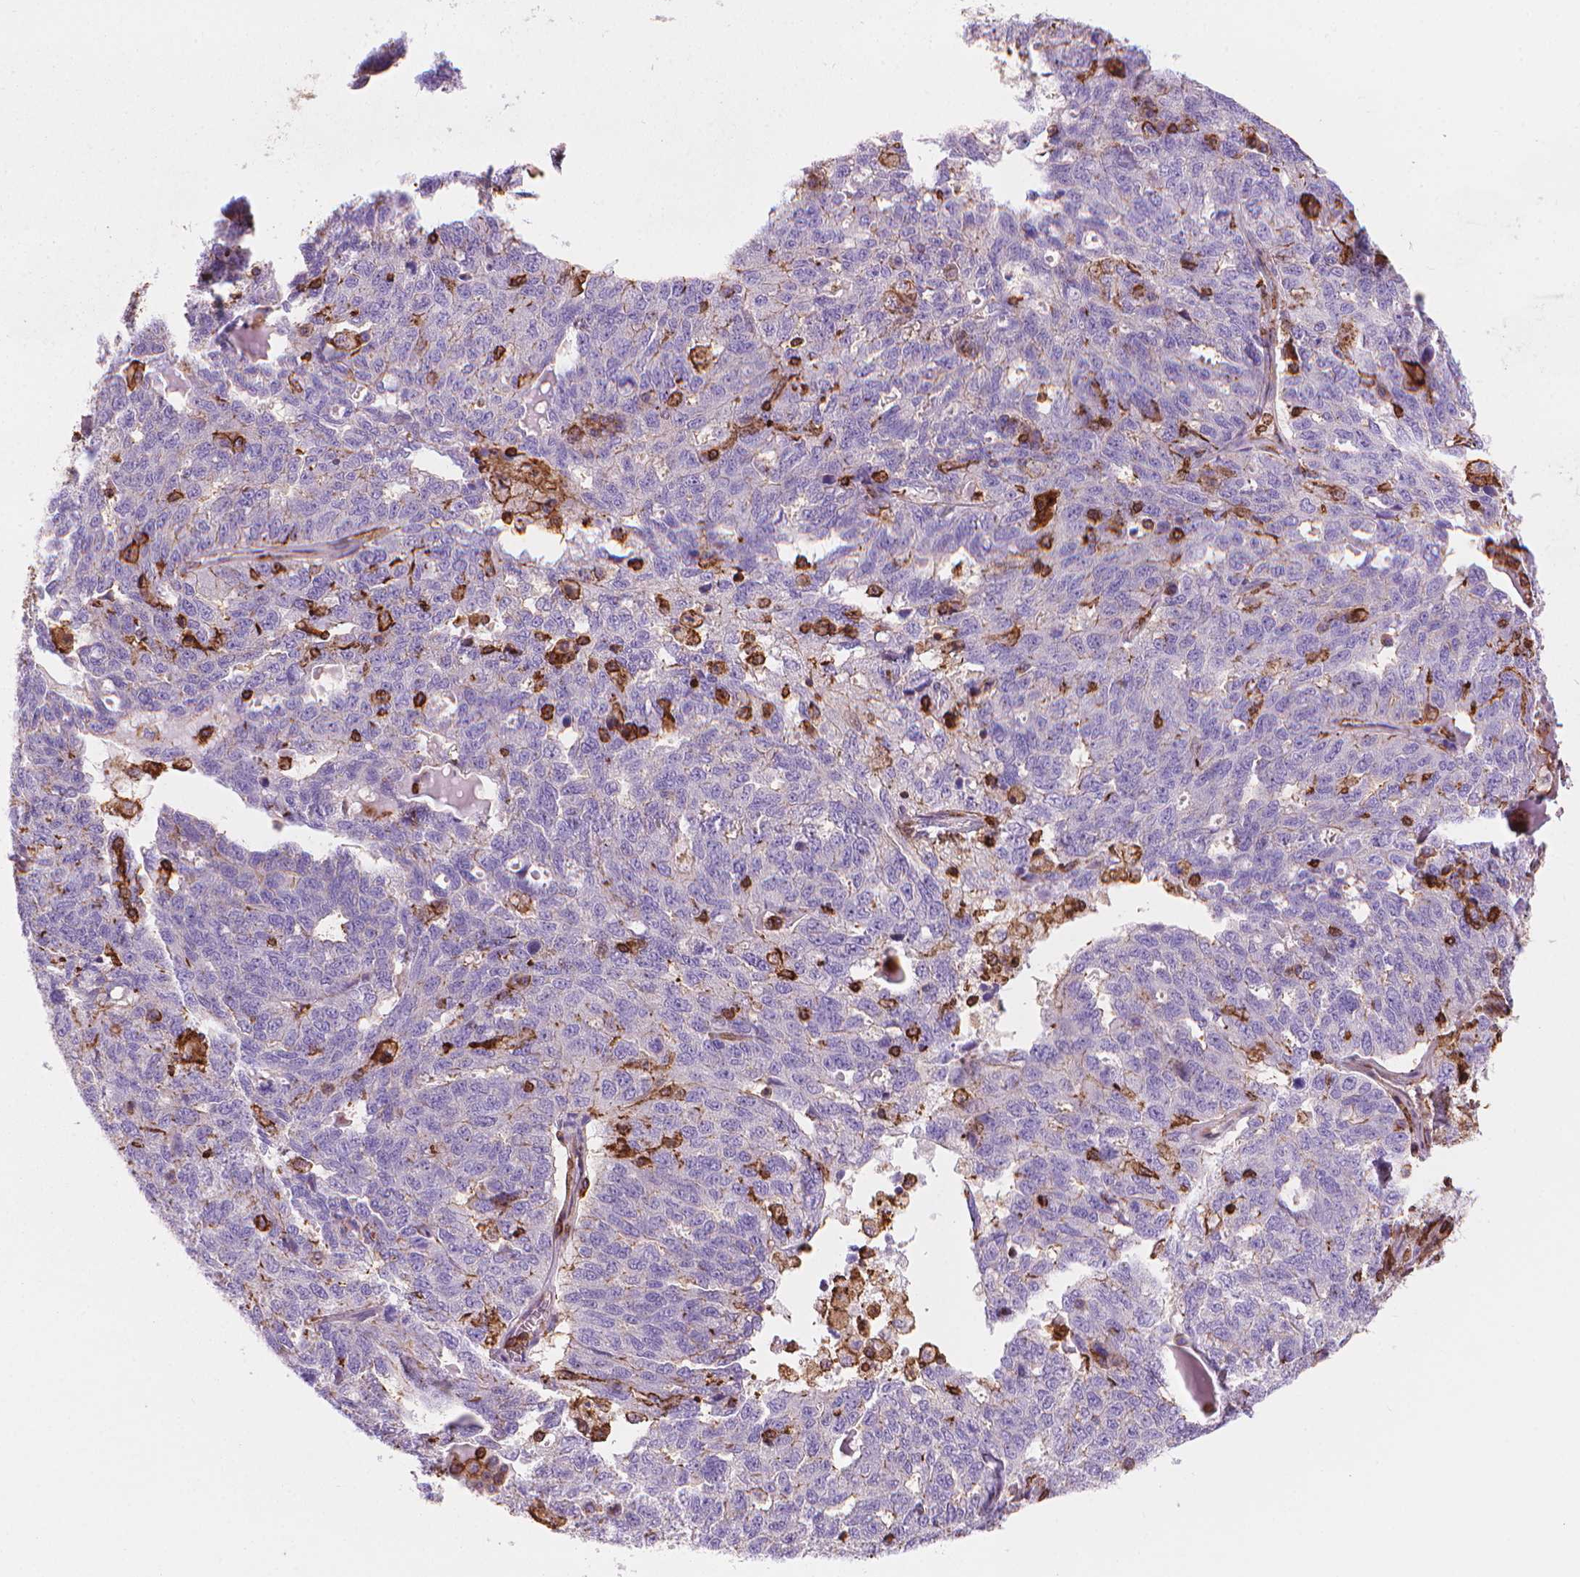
{"staining": {"intensity": "negative", "quantity": "none", "location": "none"}, "tissue": "ovarian cancer", "cell_type": "Tumor cells", "image_type": "cancer", "snomed": [{"axis": "morphology", "description": "Cystadenocarcinoma, serous, NOS"}, {"axis": "topography", "description": "Ovary"}], "caption": "Histopathology image shows no protein expression in tumor cells of serous cystadenocarcinoma (ovarian) tissue.", "gene": "PATJ", "patient": {"sex": "female", "age": 71}}